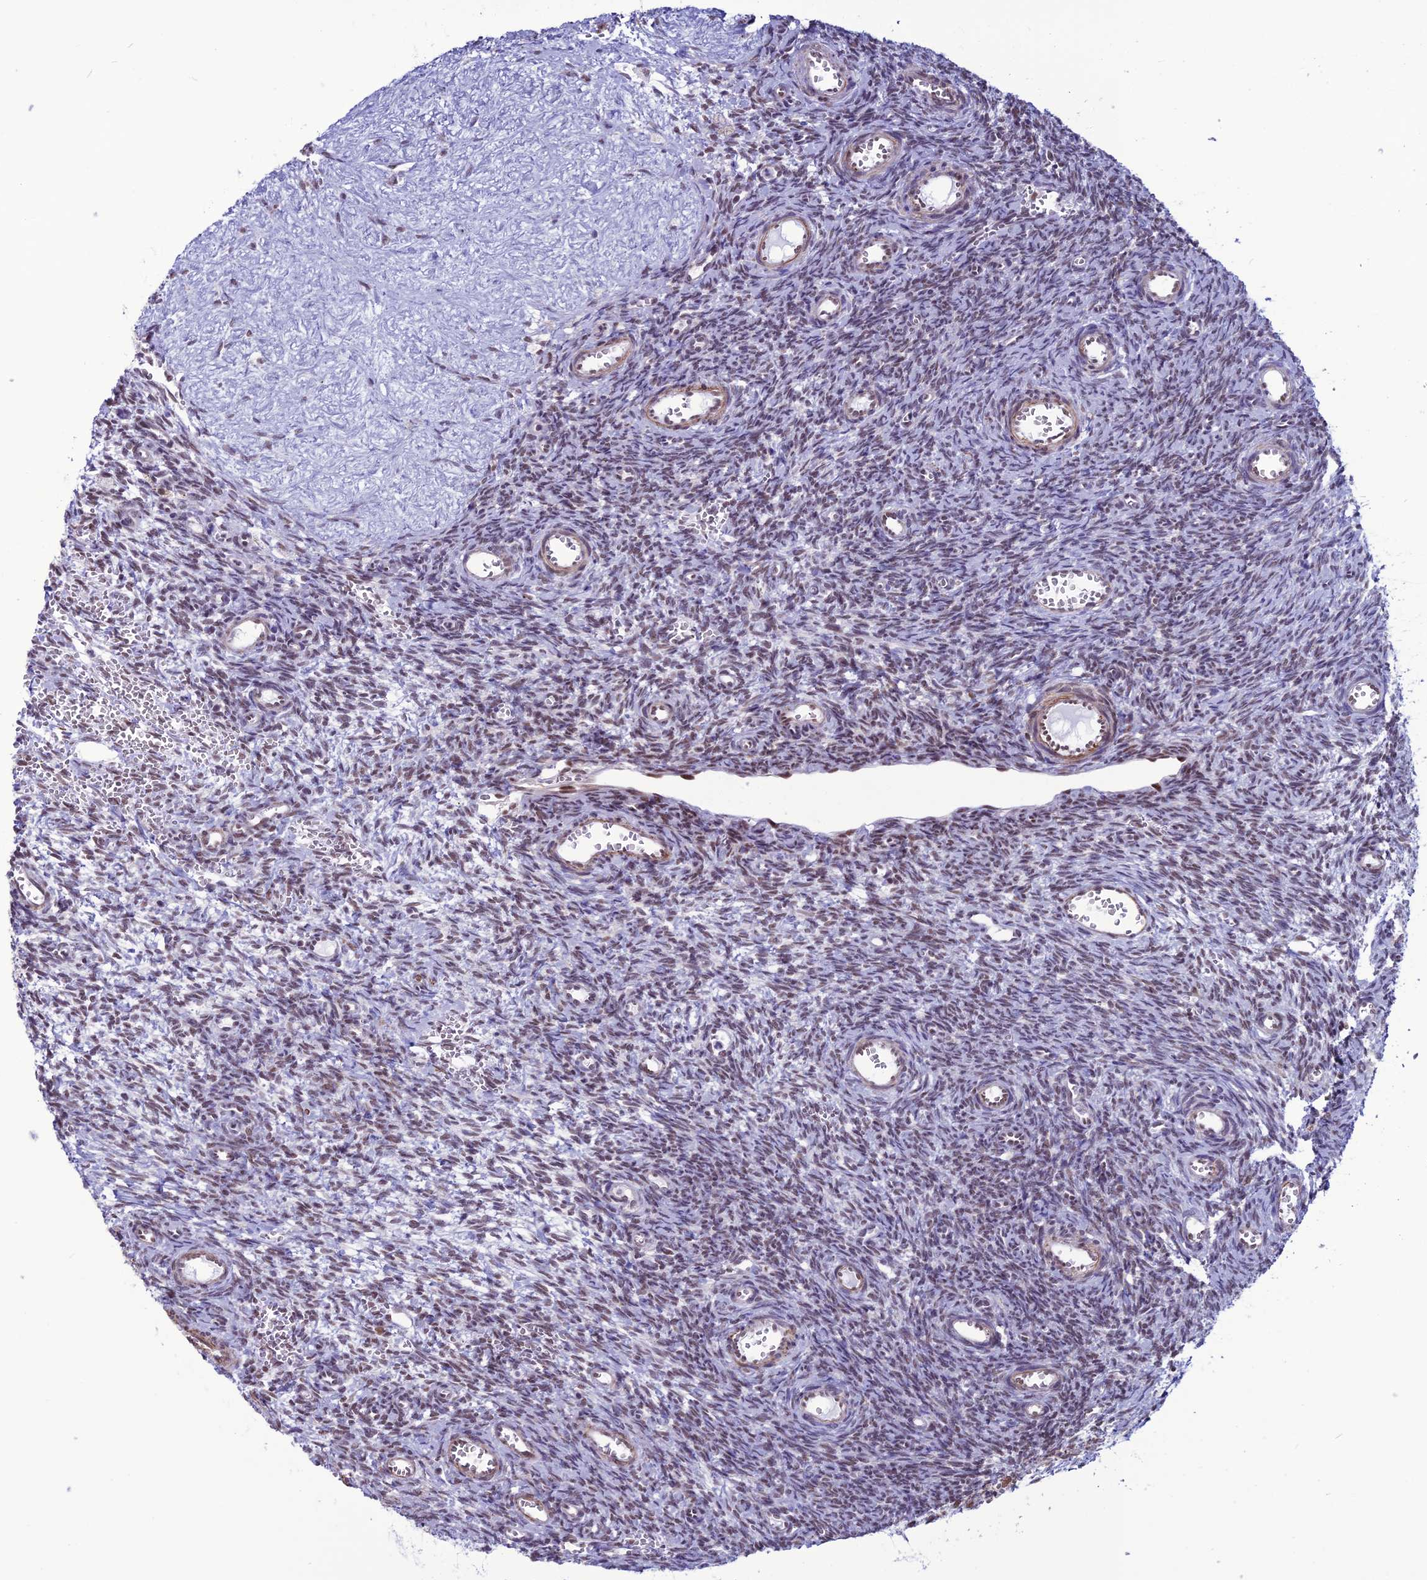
{"staining": {"intensity": "moderate", "quantity": ">75%", "location": "nuclear"}, "tissue": "ovary", "cell_type": "Ovarian stroma cells", "image_type": "normal", "snomed": [{"axis": "morphology", "description": "Normal tissue, NOS"}, {"axis": "topography", "description": "Ovary"}], "caption": "DAB (3,3'-diaminobenzidine) immunohistochemical staining of benign human ovary demonstrates moderate nuclear protein expression in about >75% of ovarian stroma cells. The protein of interest is shown in brown color, while the nuclei are stained blue.", "gene": "U2AF1", "patient": {"sex": "female", "age": 39}}